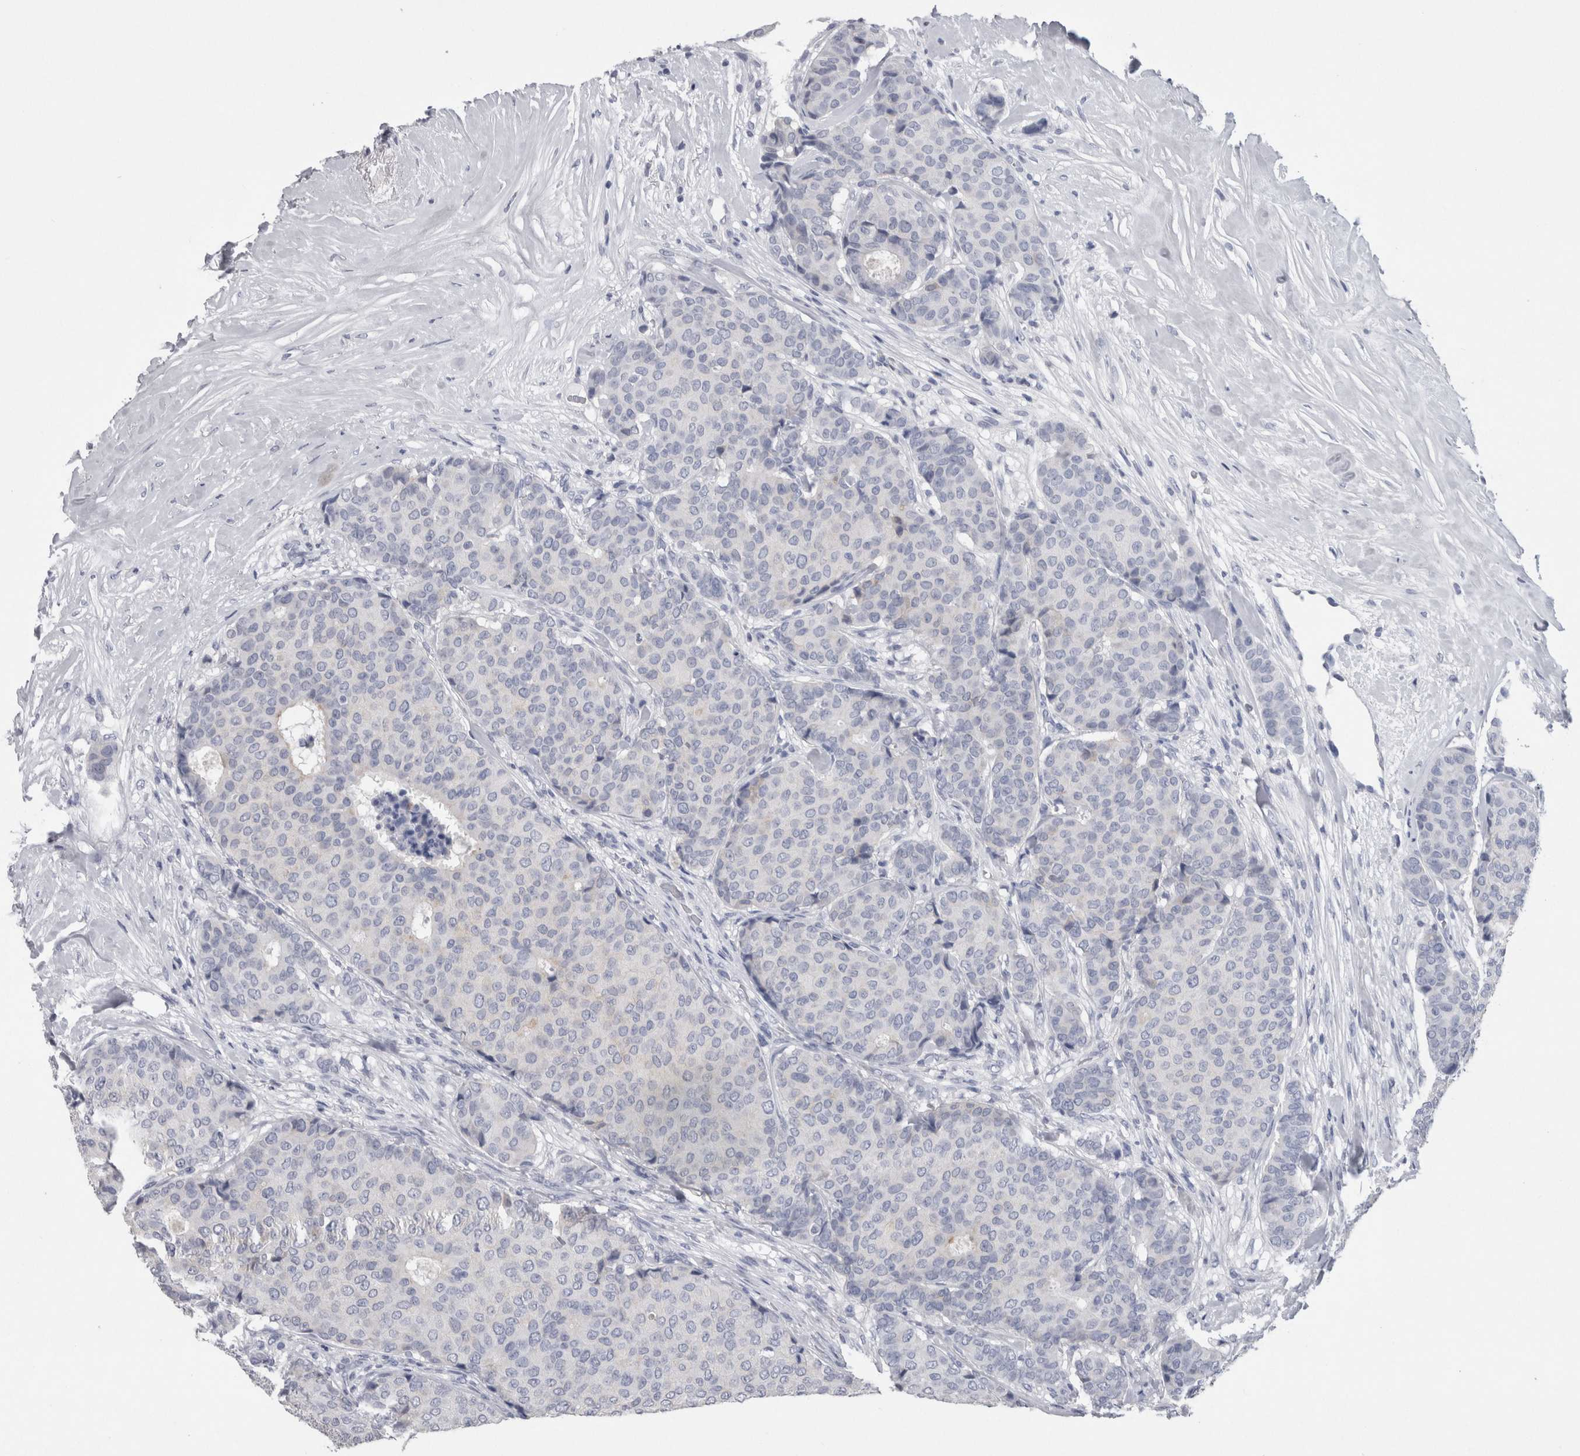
{"staining": {"intensity": "negative", "quantity": "none", "location": "none"}, "tissue": "breast cancer", "cell_type": "Tumor cells", "image_type": "cancer", "snomed": [{"axis": "morphology", "description": "Duct carcinoma"}, {"axis": "topography", "description": "Breast"}], "caption": "Human intraductal carcinoma (breast) stained for a protein using IHC displays no staining in tumor cells.", "gene": "CA8", "patient": {"sex": "female", "age": 75}}